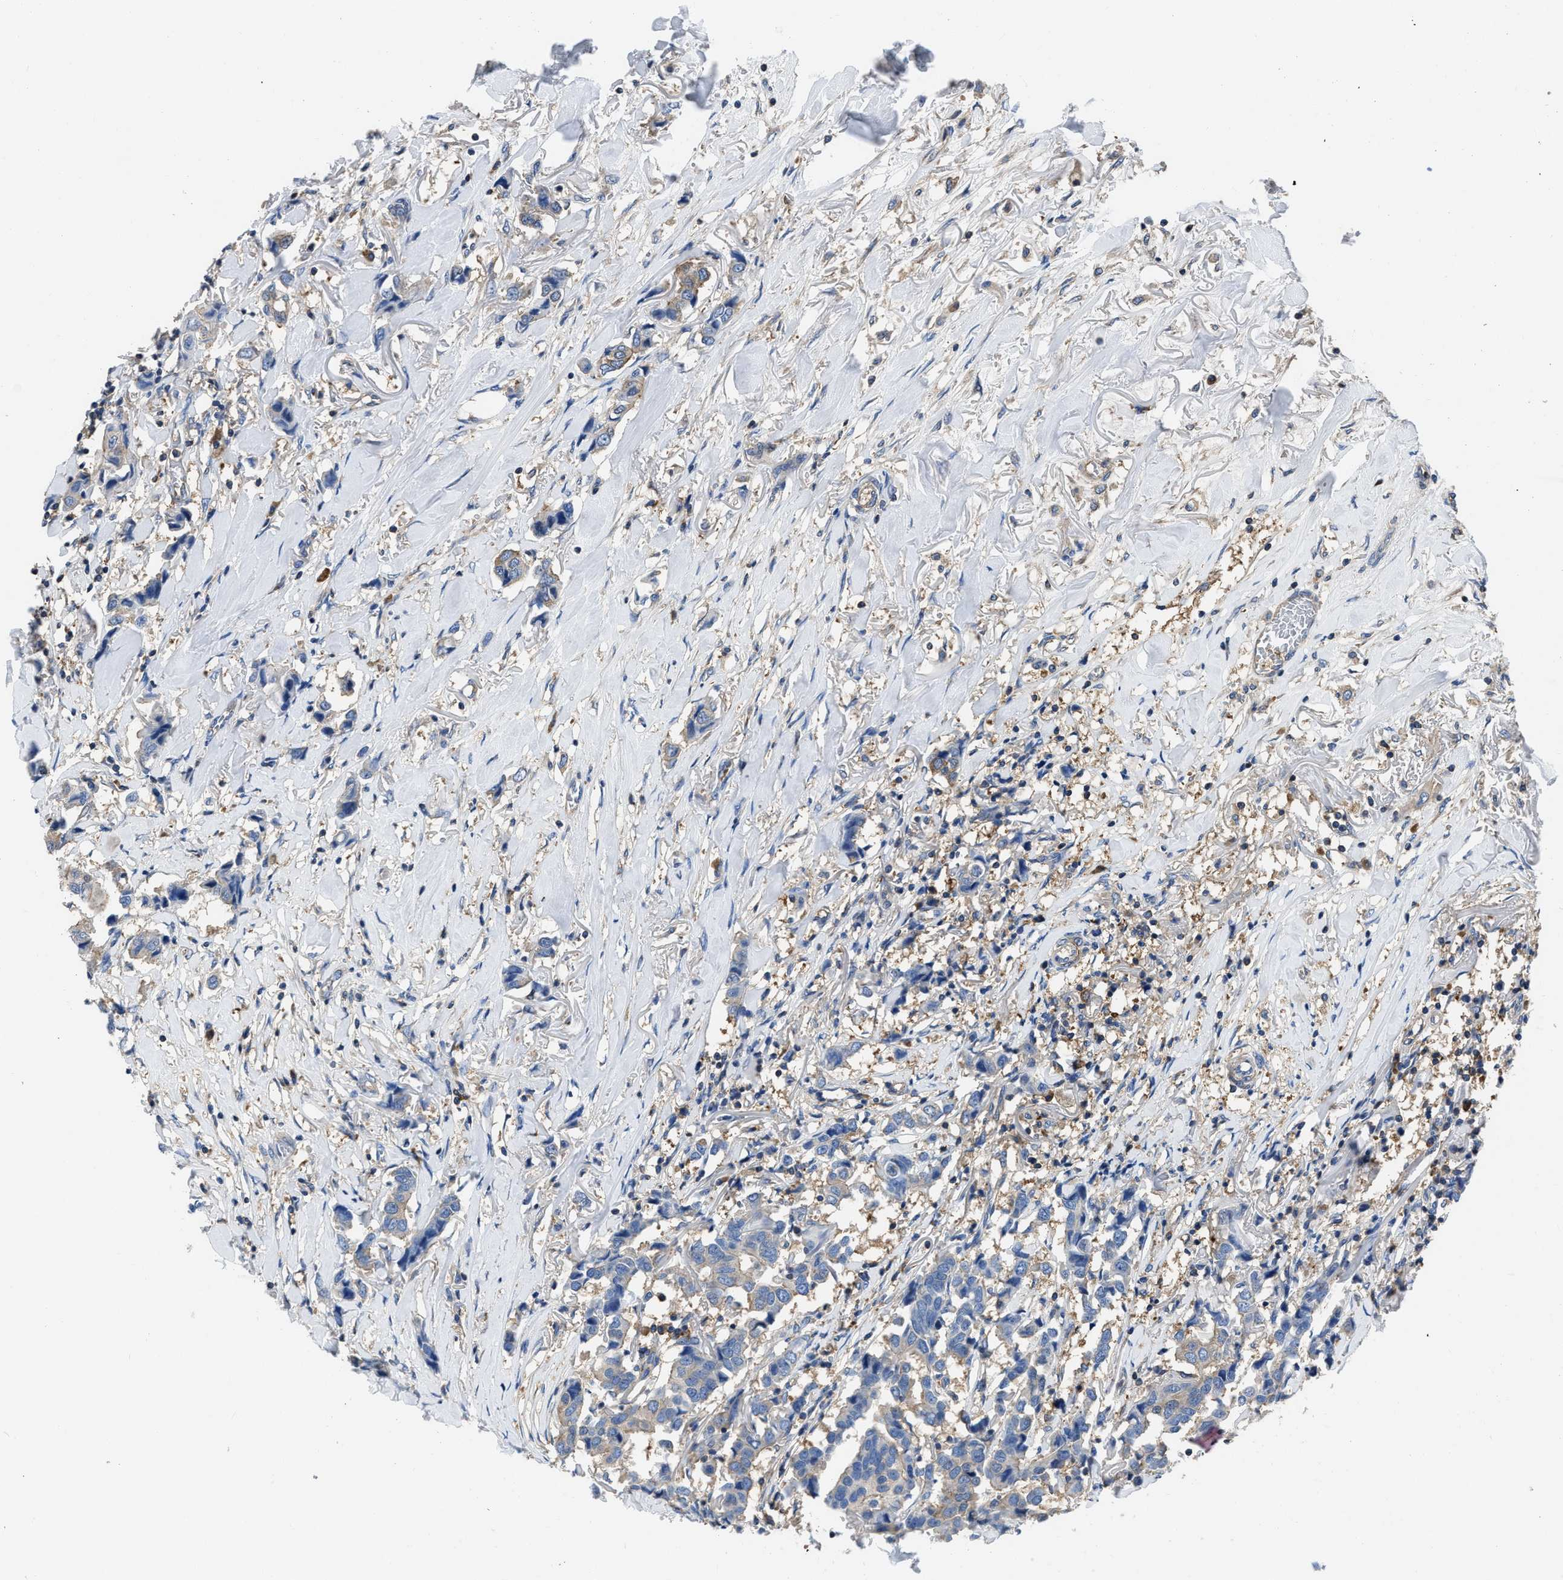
{"staining": {"intensity": "weak", "quantity": "25%-75%", "location": "cytoplasmic/membranous"}, "tissue": "breast cancer", "cell_type": "Tumor cells", "image_type": "cancer", "snomed": [{"axis": "morphology", "description": "Duct carcinoma"}, {"axis": "topography", "description": "Breast"}], "caption": "Protein staining by immunohistochemistry (IHC) displays weak cytoplasmic/membranous expression in about 25%-75% of tumor cells in breast cancer.", "gene": "YARS1", "patient": {"sex": "female", "age": 80}}